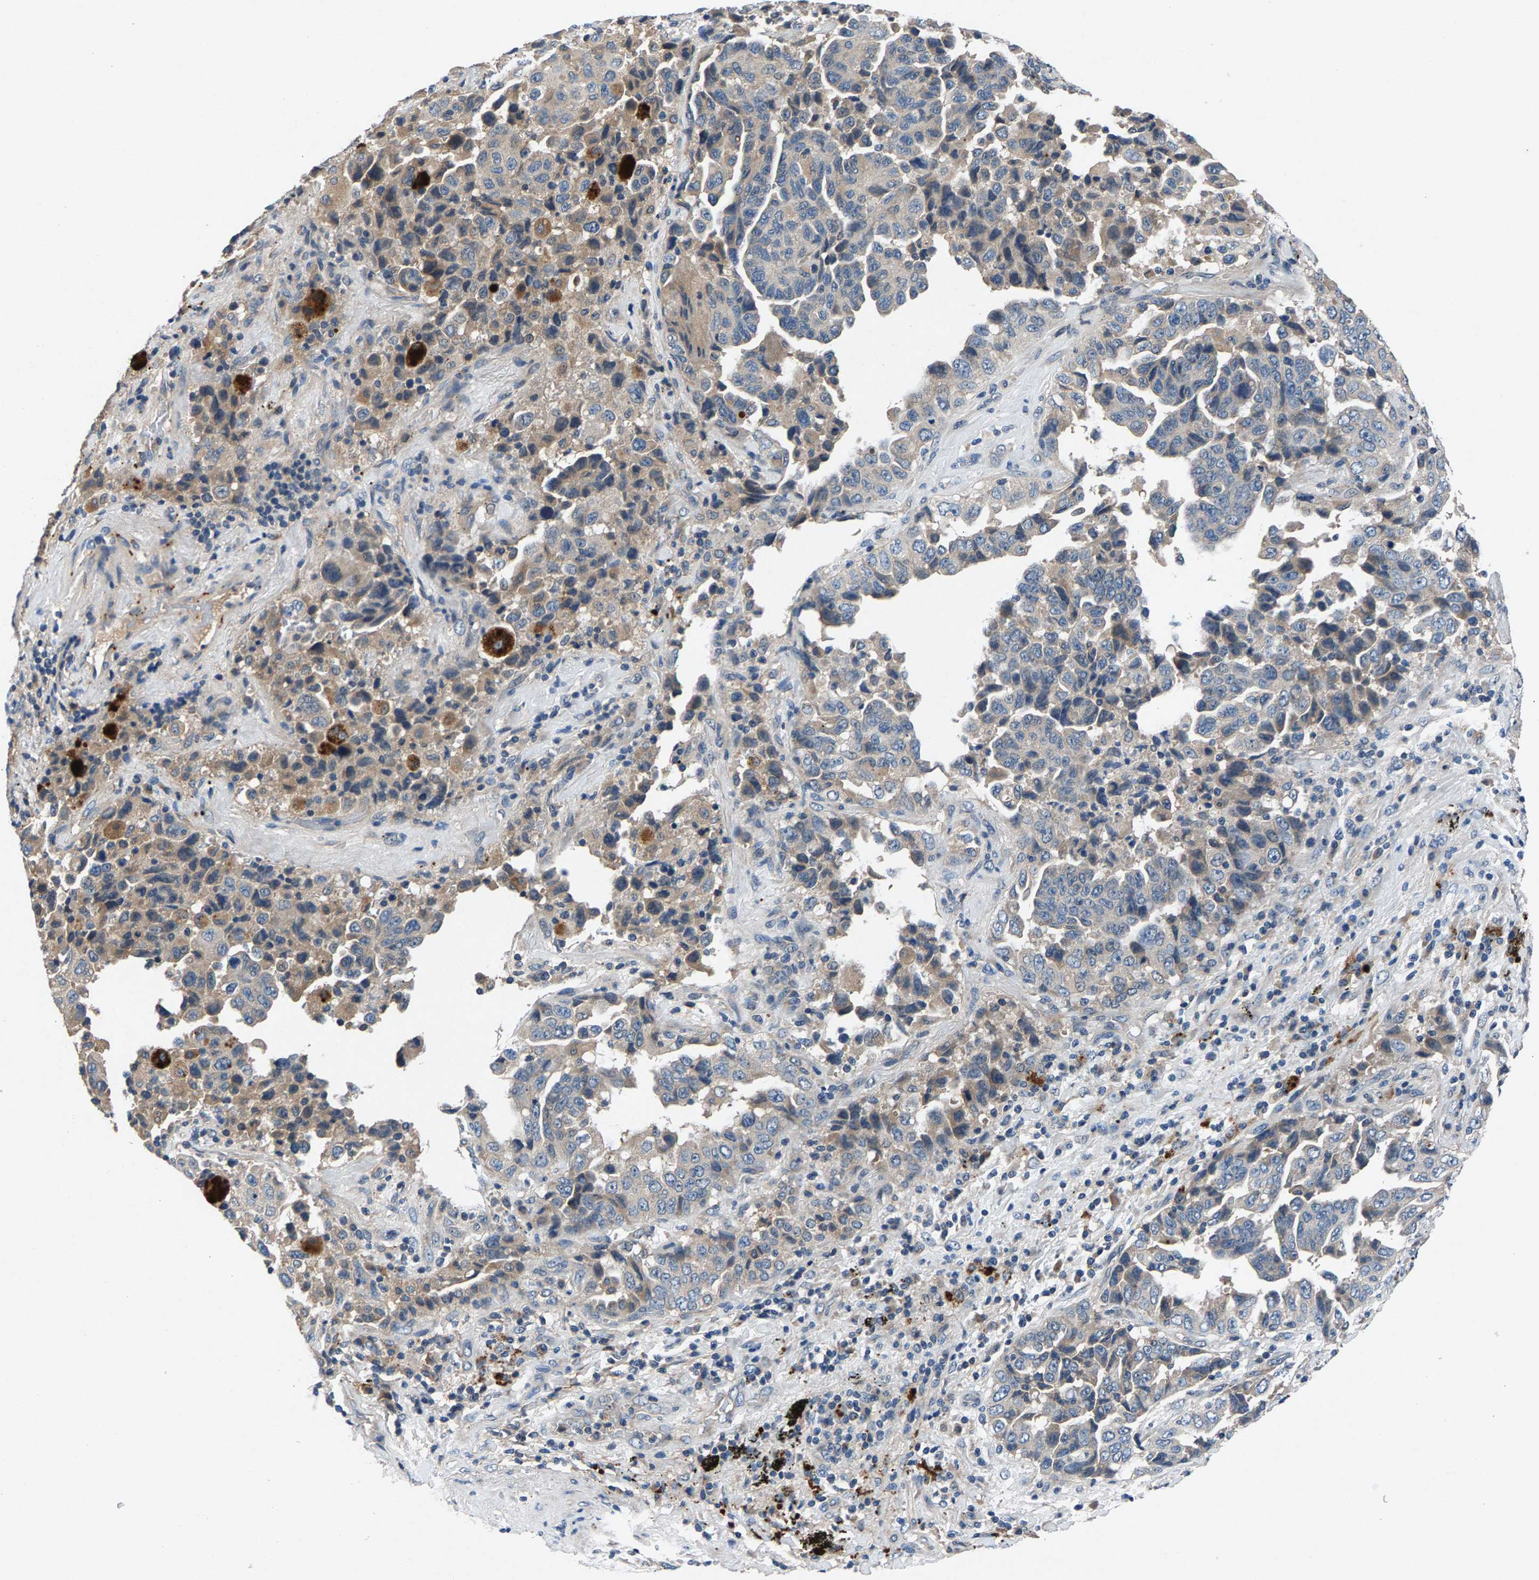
{"staining": {"intensity": "weak", "quantity": "25%-75%", "location": "cytoplasmic/membranous"}, "tissue": "lung cancer", "cell_type": "Tumor cells", "image_type": "cancer", "snomed": [{"axis": "morphology", "description": "Adenocarcinoma, NOS"}, {"axis": "topography", "description": "Lung"}], "caption": "Tumor cells exhibit weak cytoplasmic/membranous positivity in about 25%-75% of cells in lung adenocarcinoma. Using DAB (3,3'-diaminobenzidine) (brown) and hematoxylin (blue) stains, captured at high magnification using brightfield microscopy.", "gene": "PRXL2C", "patient": {"sex": "female", "age": 51}}